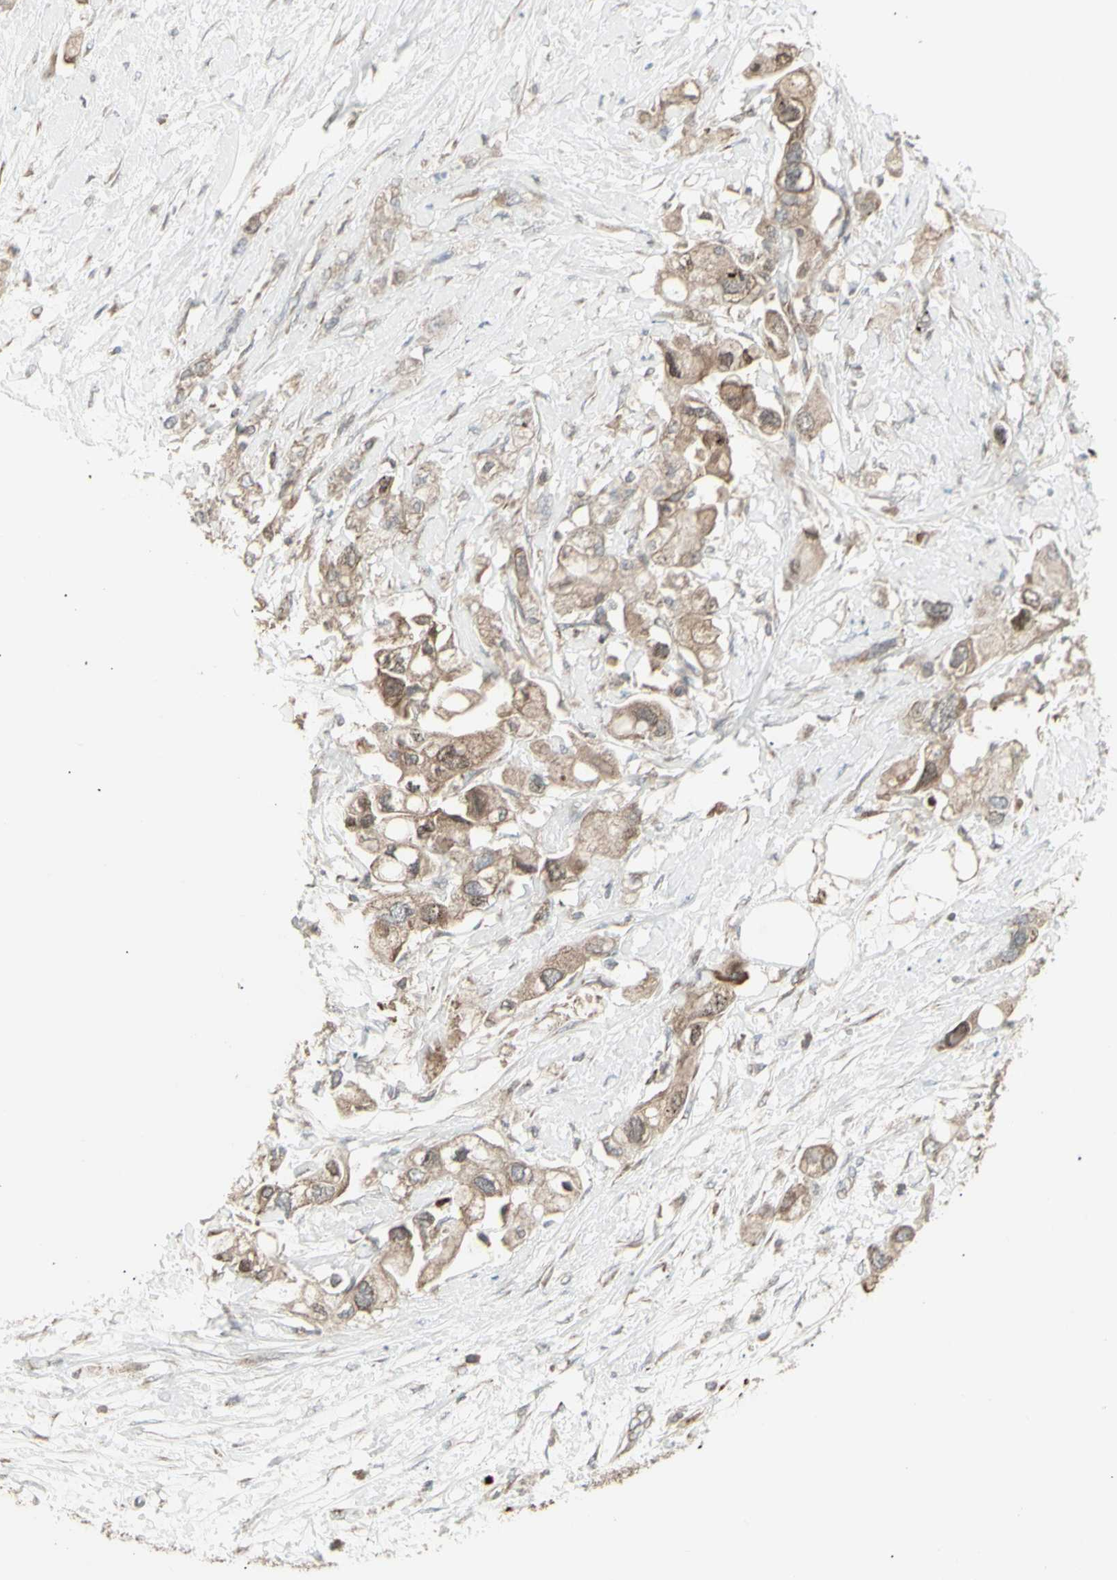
{"staining": {"intensity": "moderate", "quantity": ">75%", "location": "cytoplasmic/membranous"}, "tissue": "pancreatic cancer", "cell_type": "Tumor cells", "image_type": "cancer", "snomed": [{"axis": "morphology", "description": "Adenocarcinoma, NOS"}, {"axis": "topography", "description": "Pancreas"}], "caption": "High-magnification brightfield microscopy of pancreatic adenocarcinoma stained with DAB (3,3'-diaminobenzidine) (brown) and counterstained with hematoxylin (blue). tumor cells exhibit moderate cytoplasmic/membranous positivity is seen in about>75% of cells. (DAB IHC with brightfield microscopy, high magnification).", "gene": "RNASEL", "patient": {"sex": "female", "age": 56}}